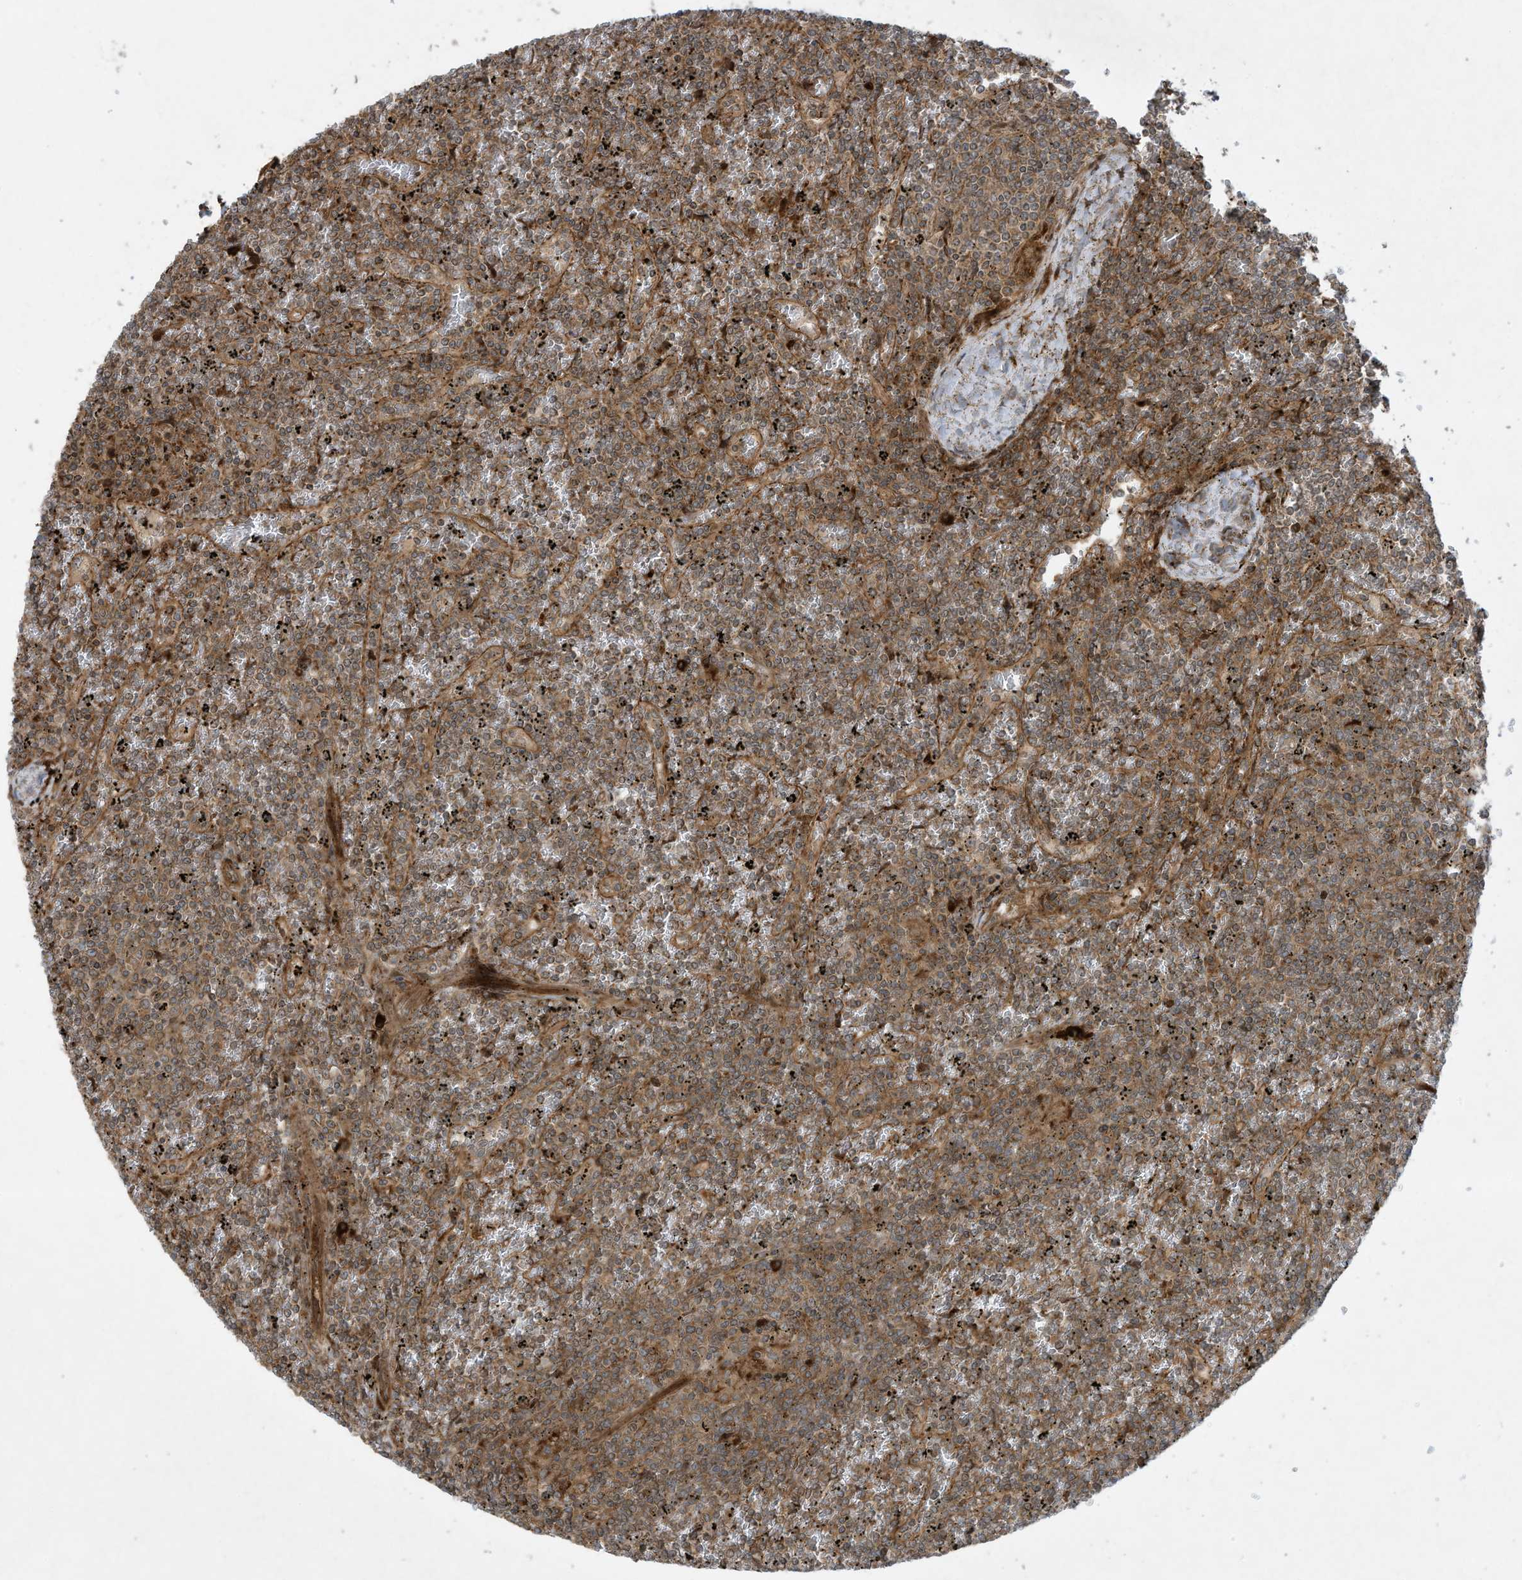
{"staining": {"intensity": "moderate", "quantity": ">75%", "location": "cytoplasmic/membranous"}, "tissue": "lymphoma", "cell_type": "Tumor cells", "image_type": "cancer", "snomed": [{"axis": "morphology", "description": "Malignant lymphoma, non-Hodgkin's type, Low grade"}, {"axis": "topography", "description": "Spleen"}], "caption": "DAB (3,3'-diaminobenzidine) immunohistochemical staining of low-grade malignant lymphoma, non-Hodgkin's type exhibits moderate cytoplasmic/membranous protein staining in about >75% of tumor cells.", "gene": "DDIT4", "patient": {"sex": "female", "age": 19}}